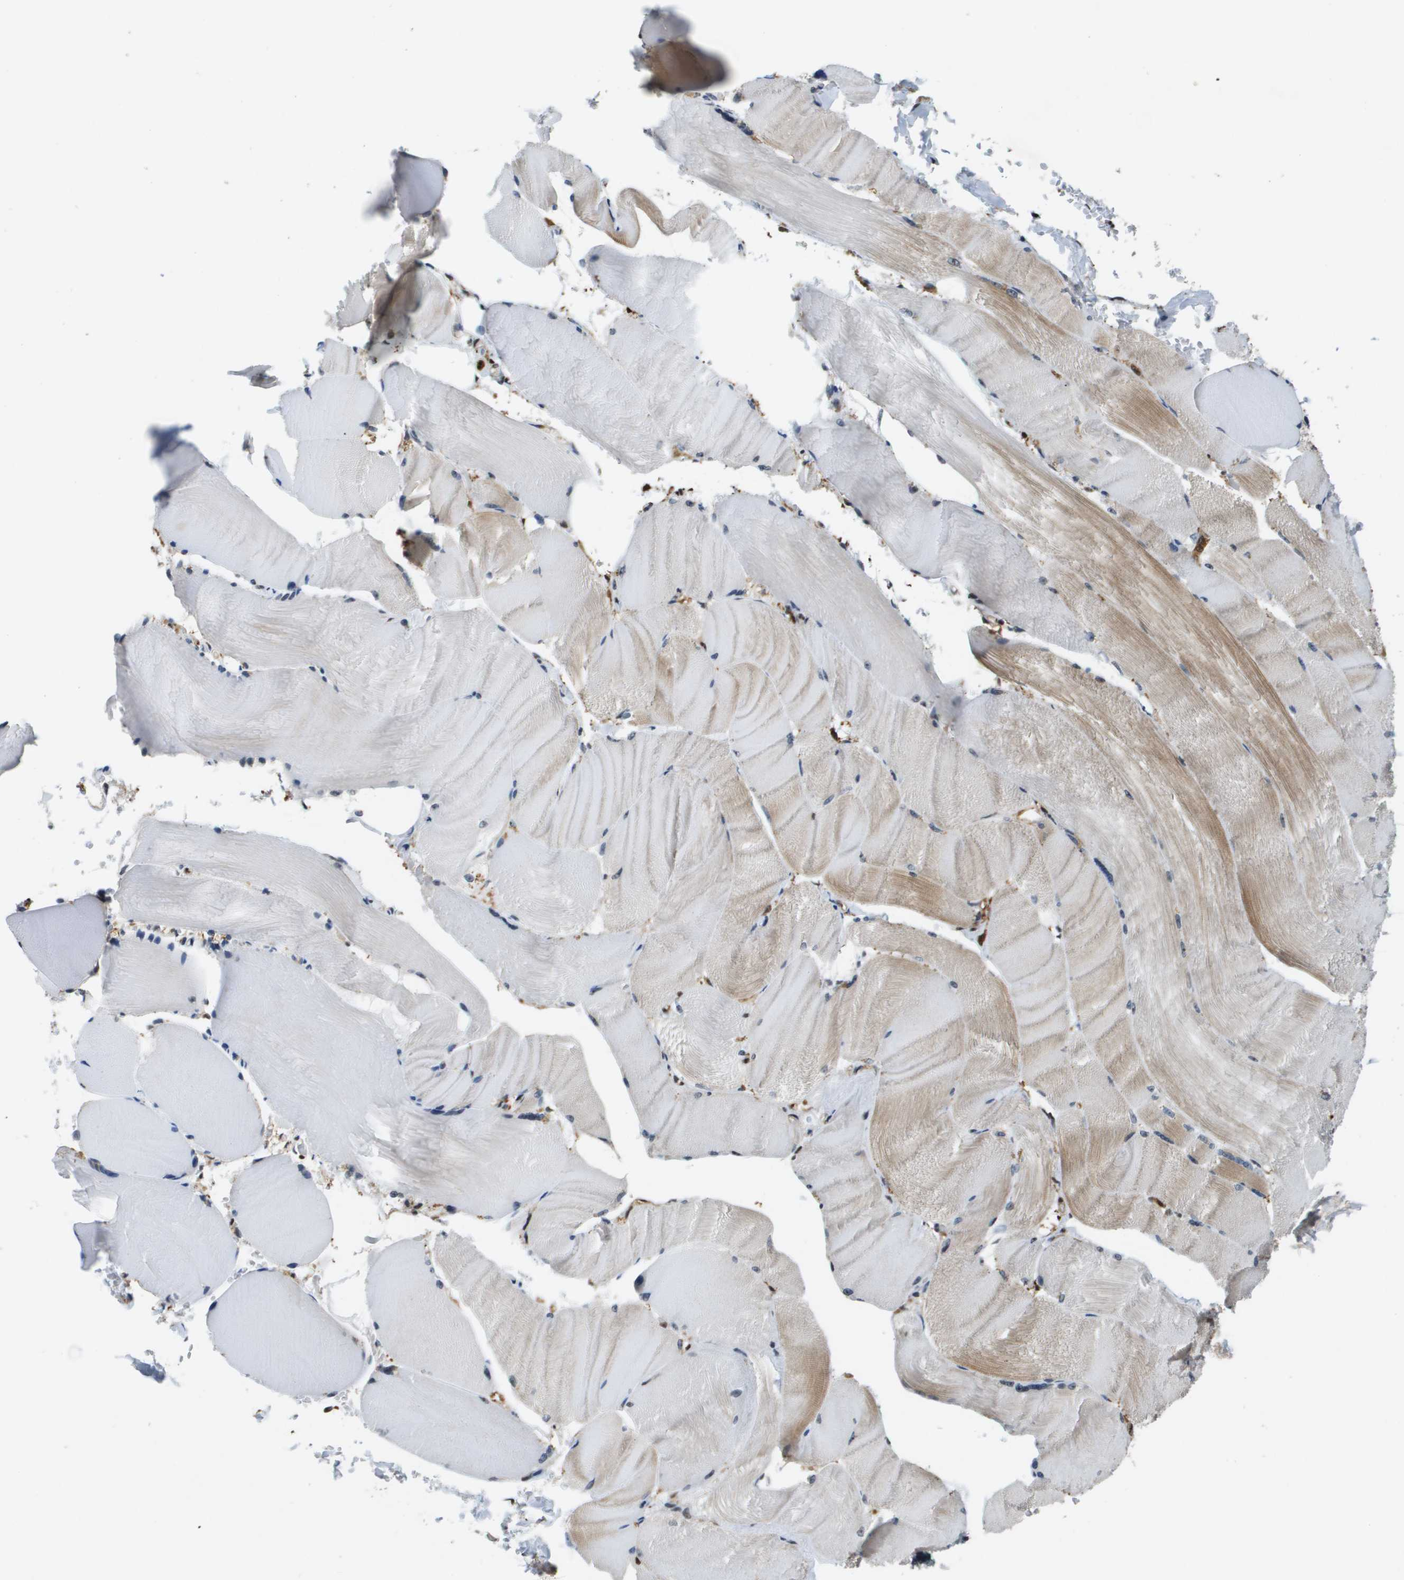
{"staining": {"intensity": "moderate", "quantity": "<25%", "location": "cytoplasmic/membranous"}, "tissue": "skeletal muscle", "cell_type": "Myocytes", "image_type": "normal", "snomed": [{"axis": "morphology", "description": "Normal tissue, NOS"}, {"axis": "topography", "description": "Skin"}, {"axis": "topography", "description": "Skeletal muscle"}], "caption": "A histopathology image of human skeletal muscle stained for a protein demonstrates moderate cytoplasmic/membranous brown staining in myocytes. (DAB IHC, brown staining for protein, blue staining for nuclei).", "gene": "EP400", "patient": {"sex": "male", "age": 83}}